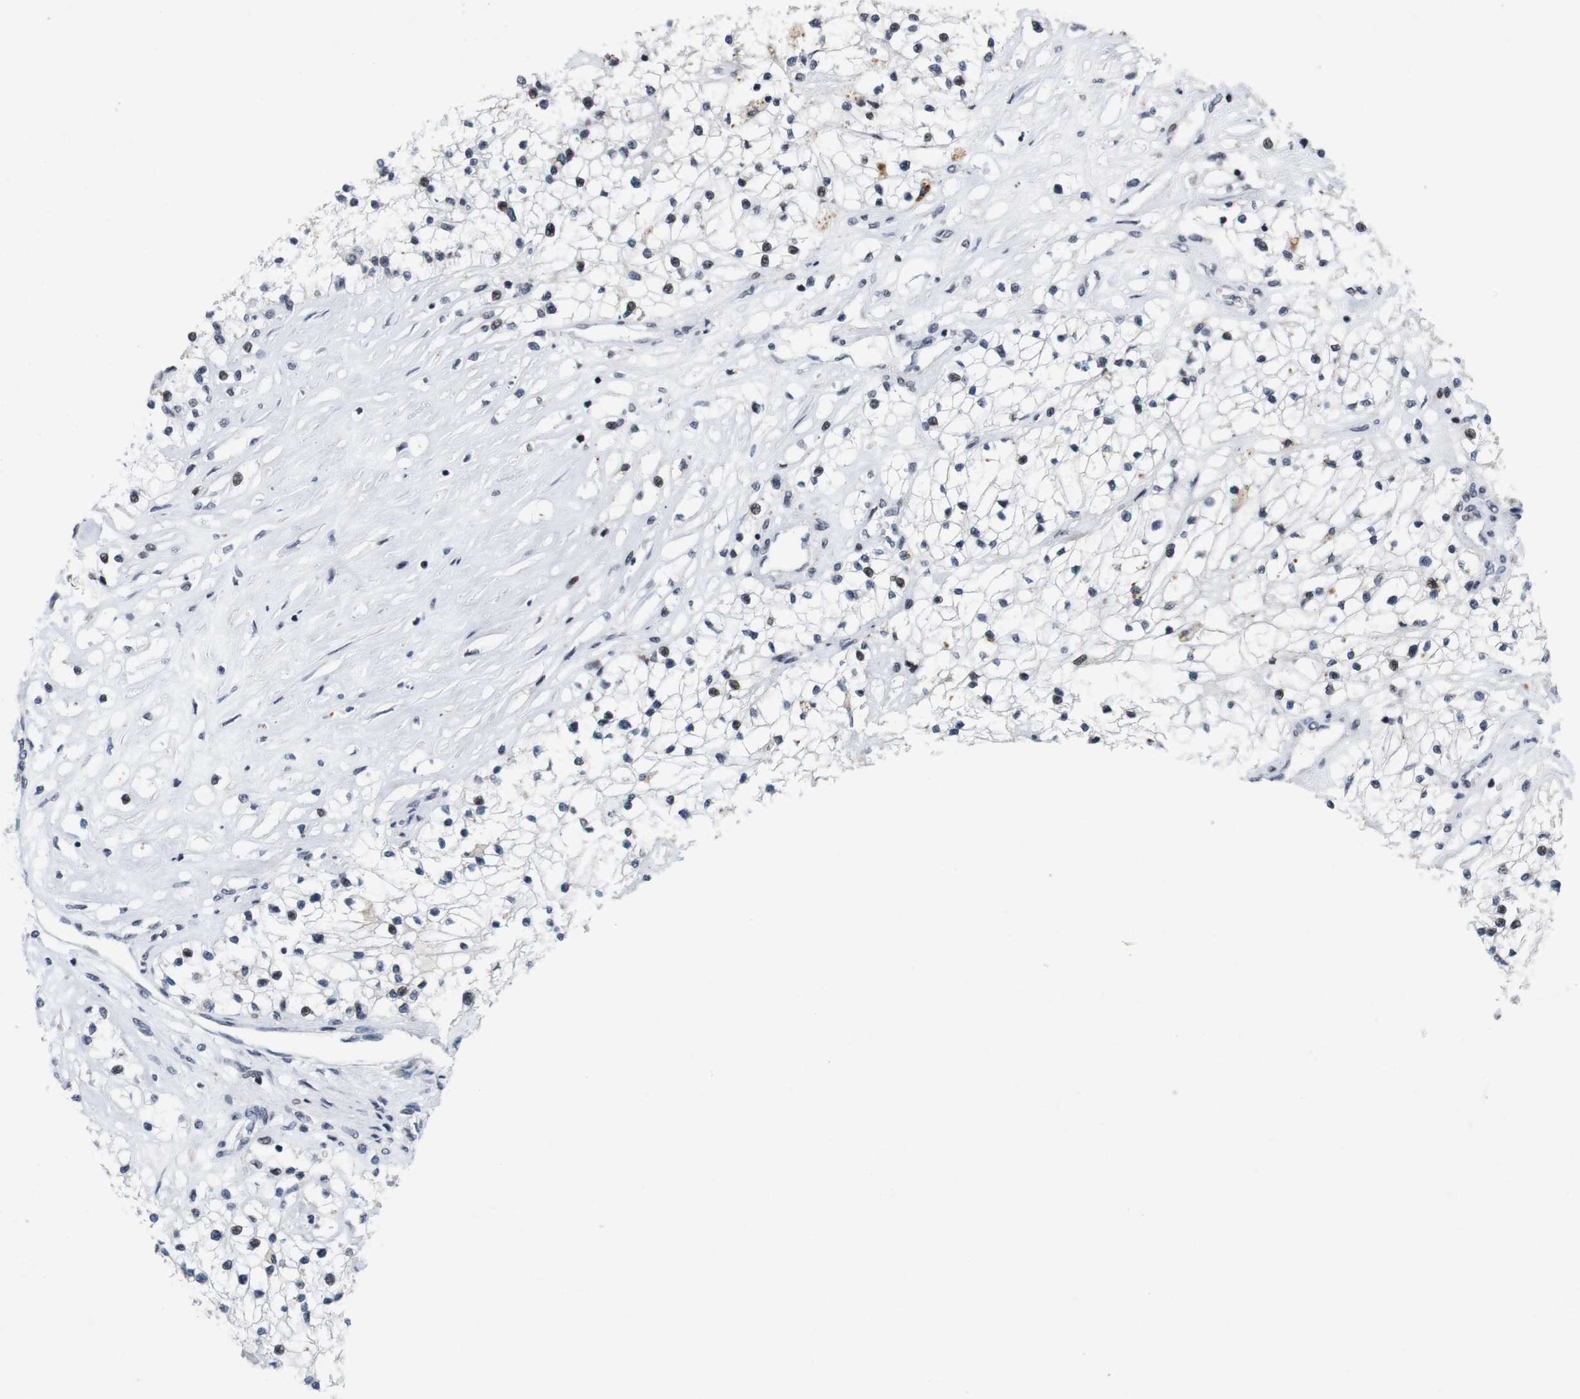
{"staining": {"intensity": "weak", "quantity": "<25%", "location": "nuclear"}, "tissue": "renal cancer", "cell_type": "Tumor cells", "image_type": "cancer", "snomed": [{"axis": "morphology", "description": "Adenocarcinoma, NOS"}, {"axis": "topography", "description": "Kidney"}], "caption": "IHC histopathology image of renal adenocarcinoma stained for a protein (brown), which shows no staining in tumor cells. (Stains: DAB immunohistochemistry with hematoxylin counter stain, Microscopy: brightfield microscopy at high magnification).", "gene": "MAGEH1", "patient": {"sex": "male", "age": 68}}